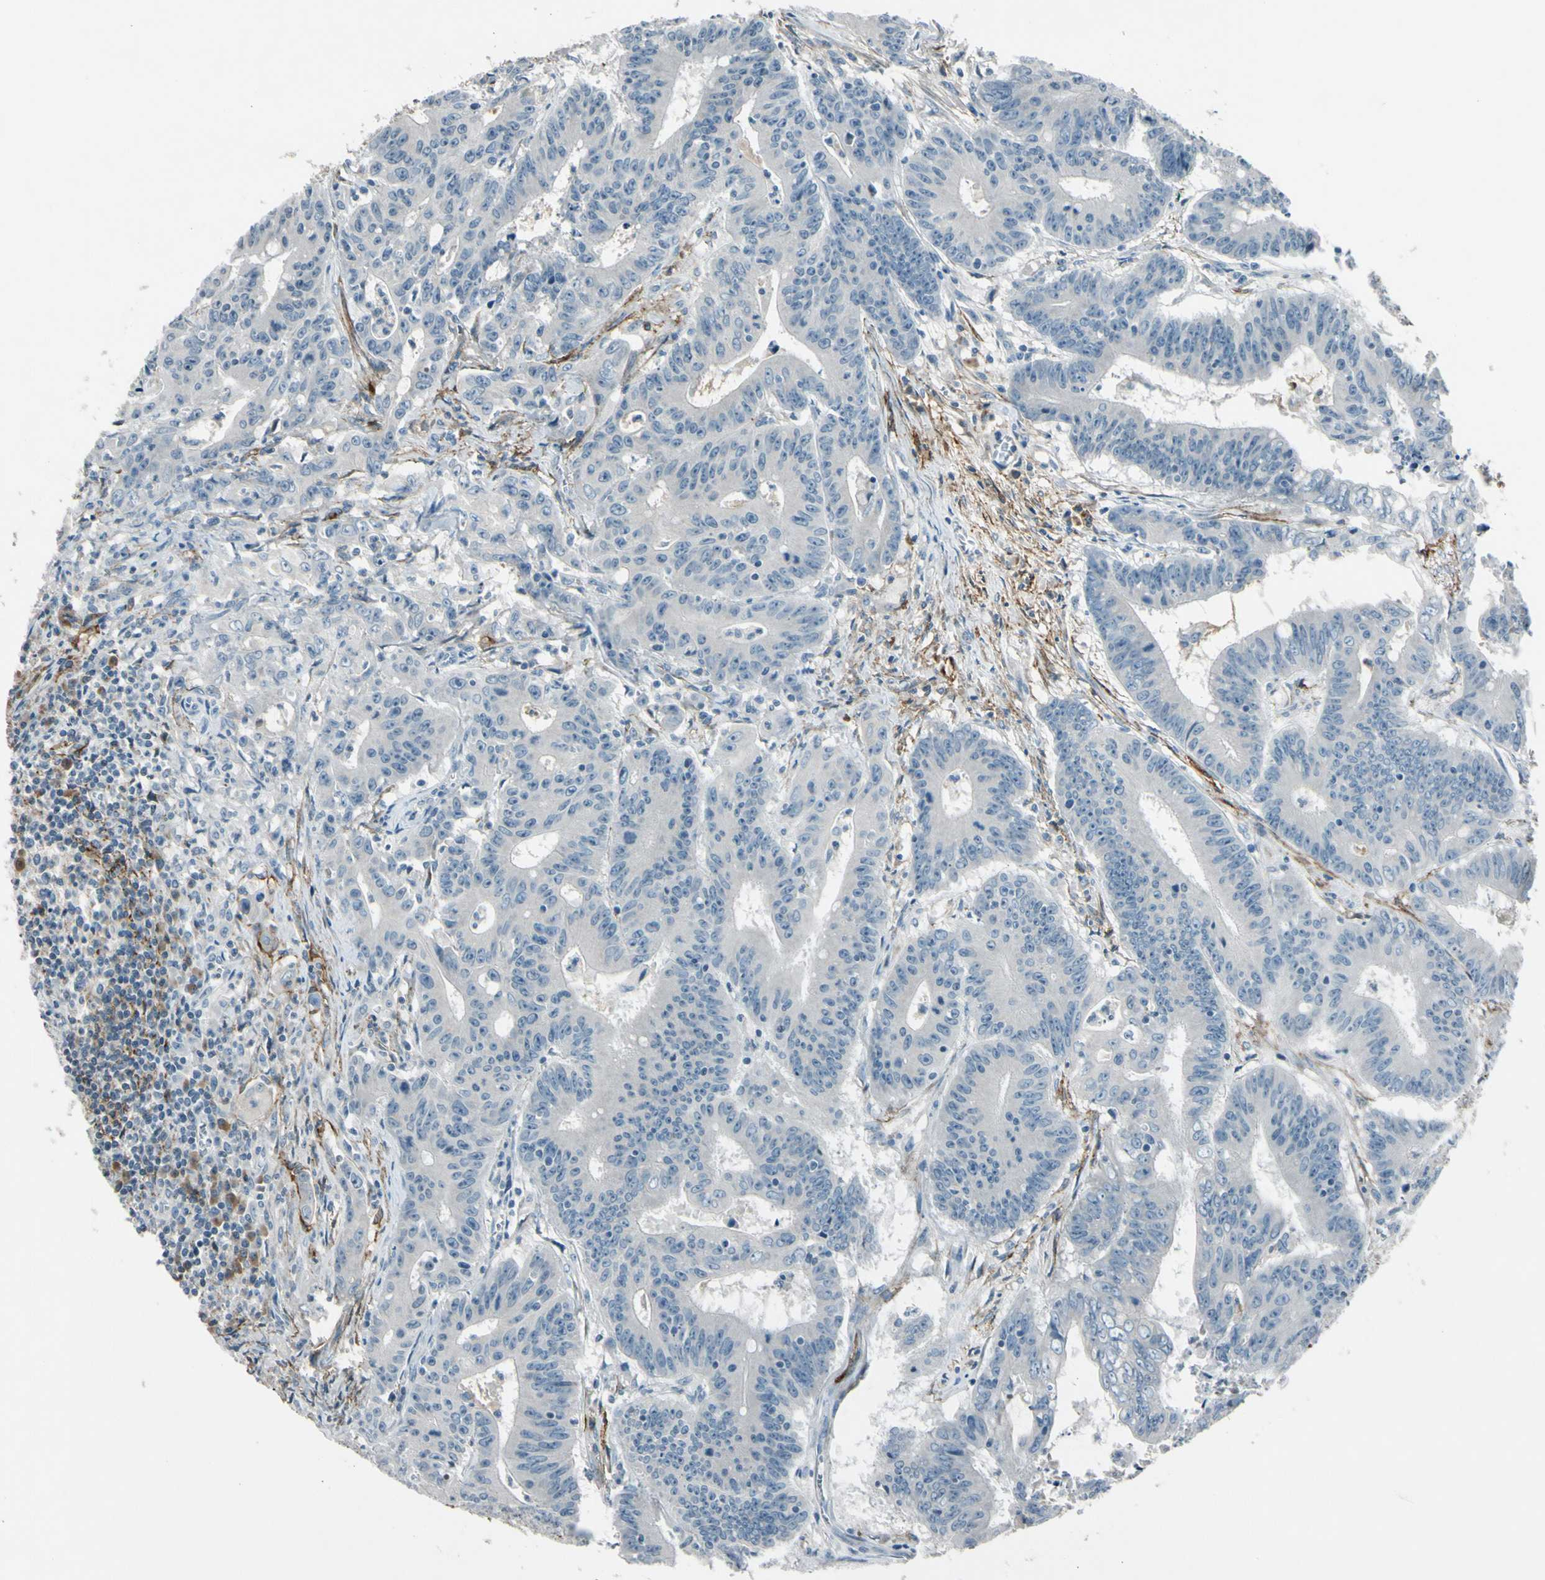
{"staining": {"intensity": "negative", "quantity": "none", "location": "none"}, "tissue": "colorectal cancer", "cell_type": "Tumor cells", "image_type": "cancer", "snomed": [{"axis": "morphology", "description": "Adenocarcinoma, NOS"}, {"axis": "topography", "description": "Colon"}], "caption": "Immunohistochemical staining of human adenocarcinoma (colorectal) shows no significant positivity in tumor cells. (DAB immunohistochemistry, high magnification).", "gene": "PDPN", "patient": {"sex": "male", "age": 45}}